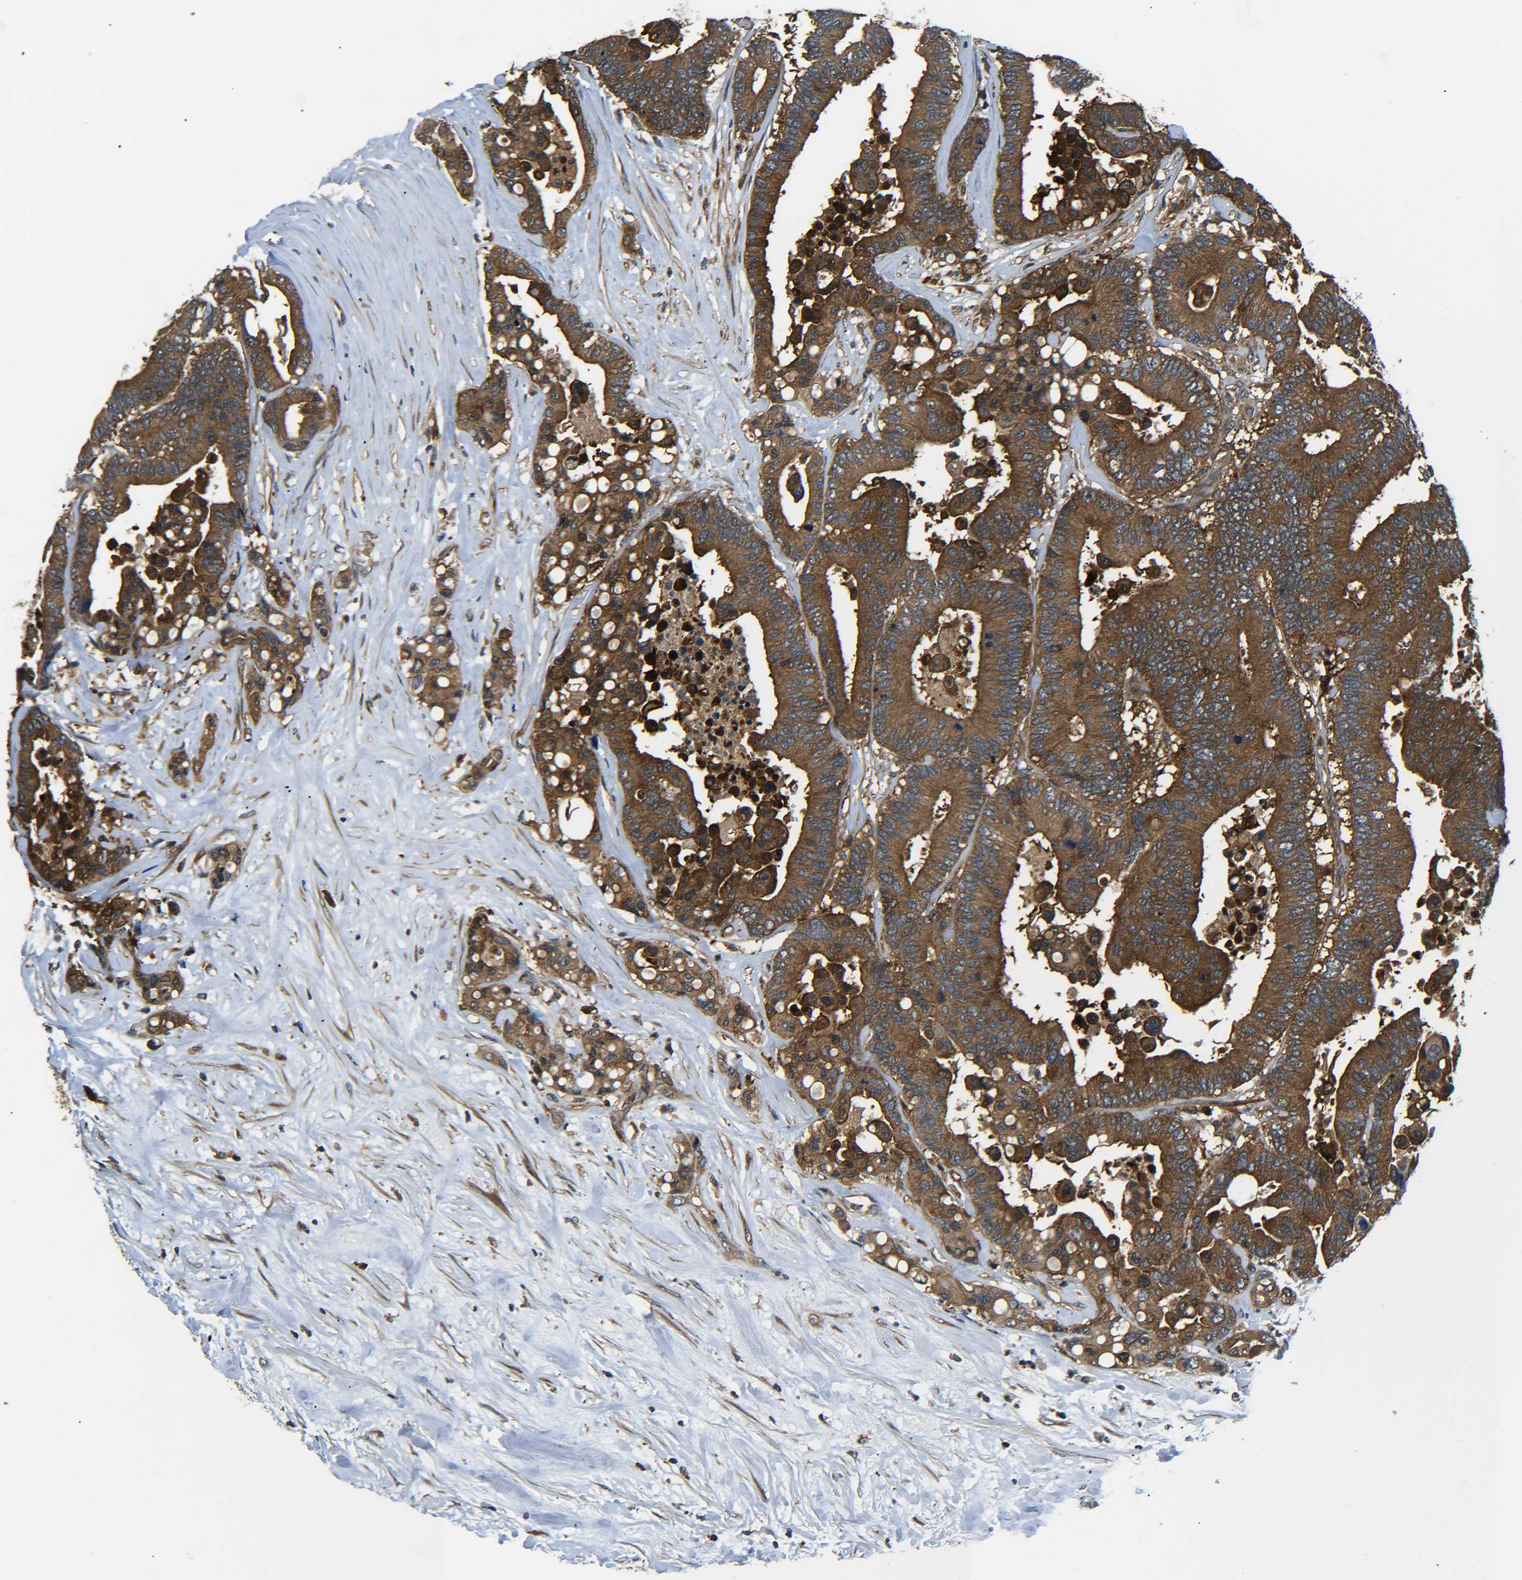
{"staining": {"intensity": "strong", "quantity": ">75%", "location": "cytoplasmic/membranous"}, "tissue": "colorectal cancer", "cell_type": "Tumor cells", "image_type": "cancer", "snomed": [{"axis": "morphology", "description": "Normal tissue, NOS"}, {"axis": "morphology", "description": "Adenocarcinoma, NOS"}, {"axis": "topography", "description": "Colon"}], "caption": "An immunohistochemistry (IHC) histopathology image of tumor tissue is shown. Protein staining in brown labels strong cytoplasmic/membranous positivity in adenocarcinoma (colorectal) within tumor cells. (brown staining indicates protein expression, while blue staining denotes nuclei).", "gene": "PREB", "patient": {"sex": "male", "age": 82}}